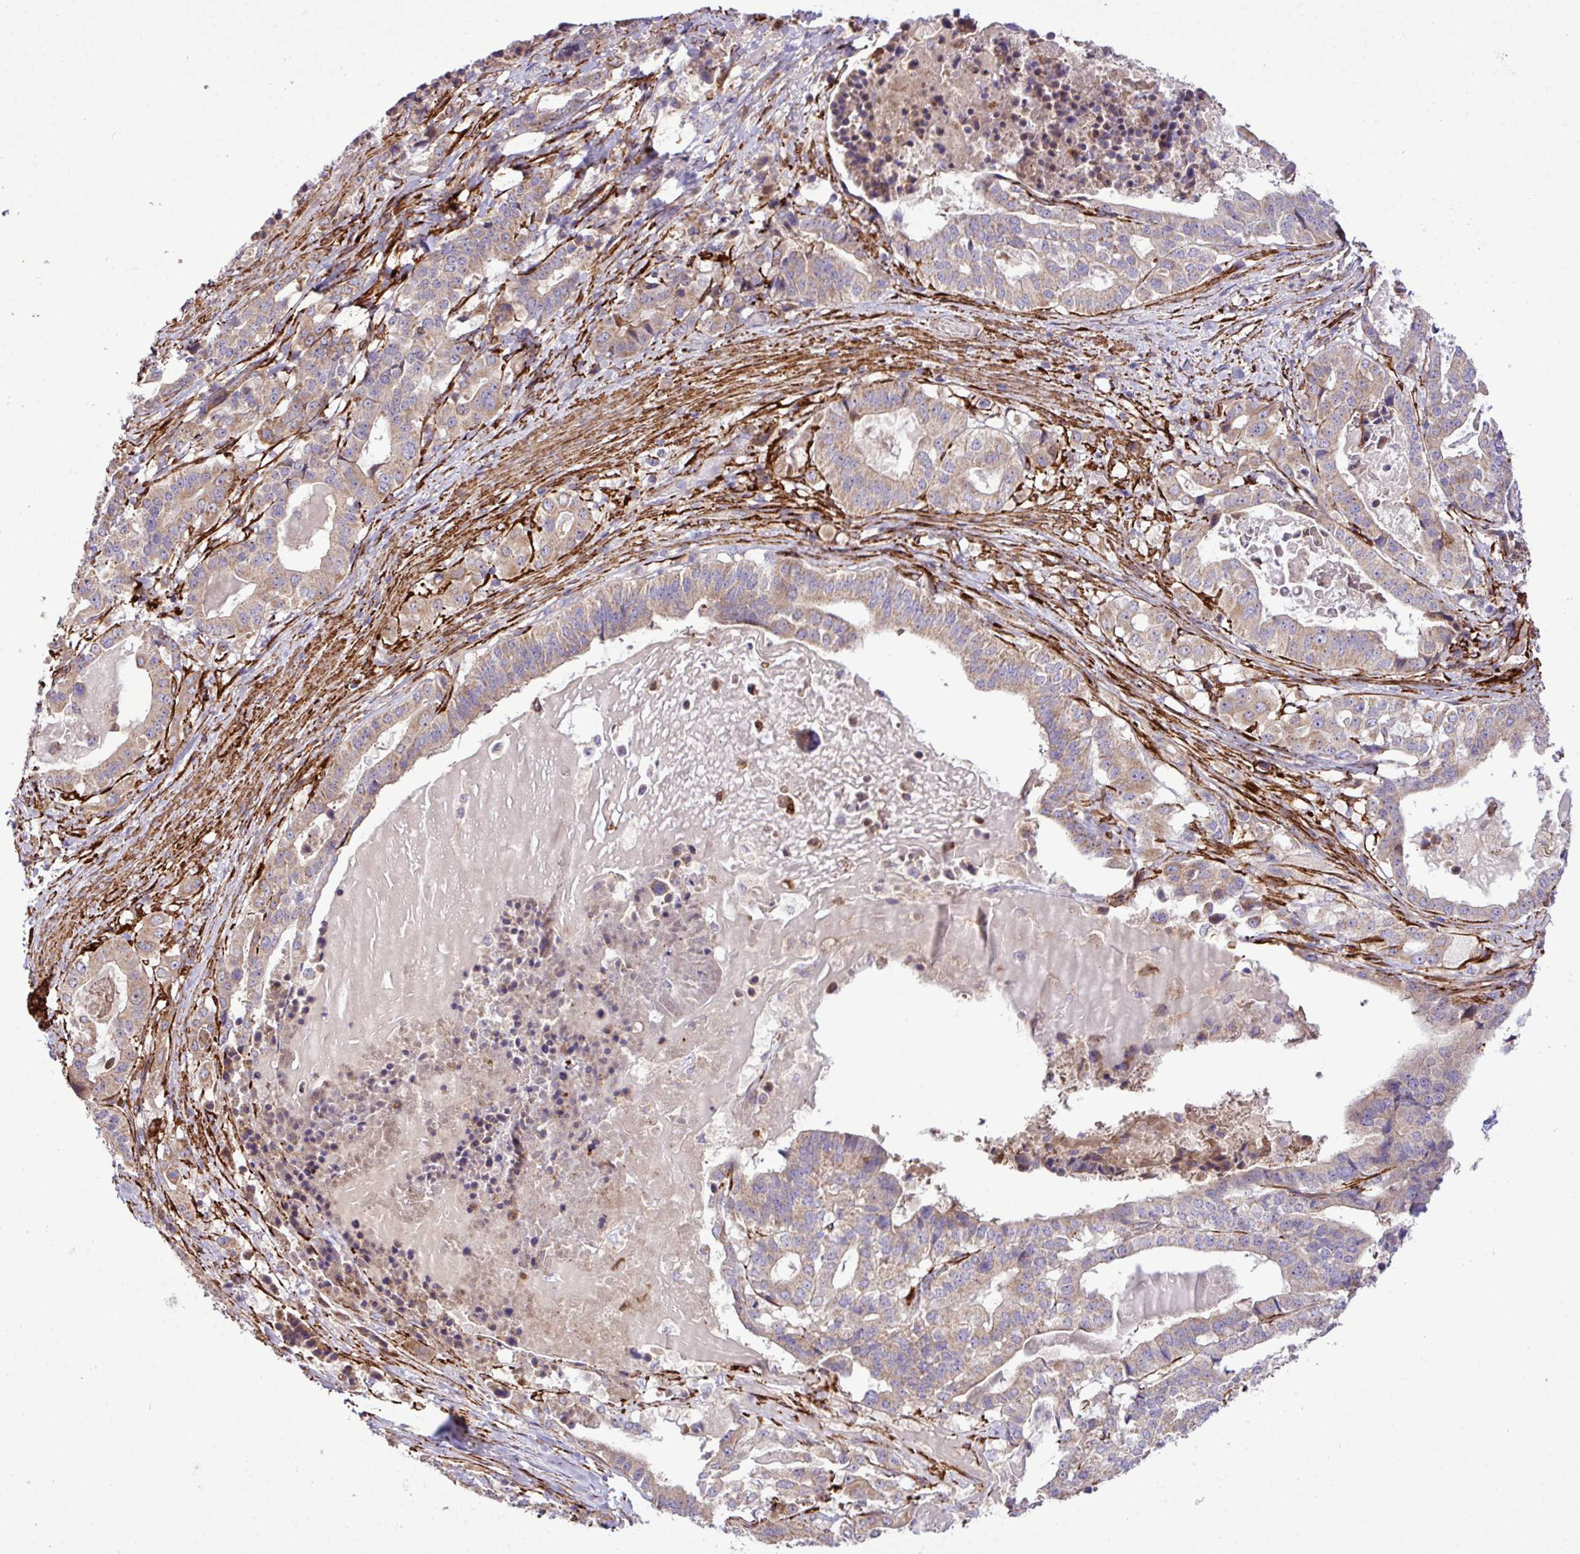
{"staining": {"intensity": "weak", "quantity": ">75%", "location": "cytoplasmic/membranous"}, "tissue": "stomach cancer", "cell_type": "Tumor cells", "image_type": "cancer", "snomed": [{"axis": "morphology", "description": "Adenocarcinoma, NOS"}, {"axis": "topography", "description": "Stomach"}], "caption": "This image demonstrates stomach adenocarcinoma stained with immunohistochemistry to label a protein in brown. The cytoplasmic/membranous of tumor cells show weak positivity for the protein. Nuclei are counter-stained blue.", "gene": "FAM47E", "patient": {"sex": "male", "age": 48}}